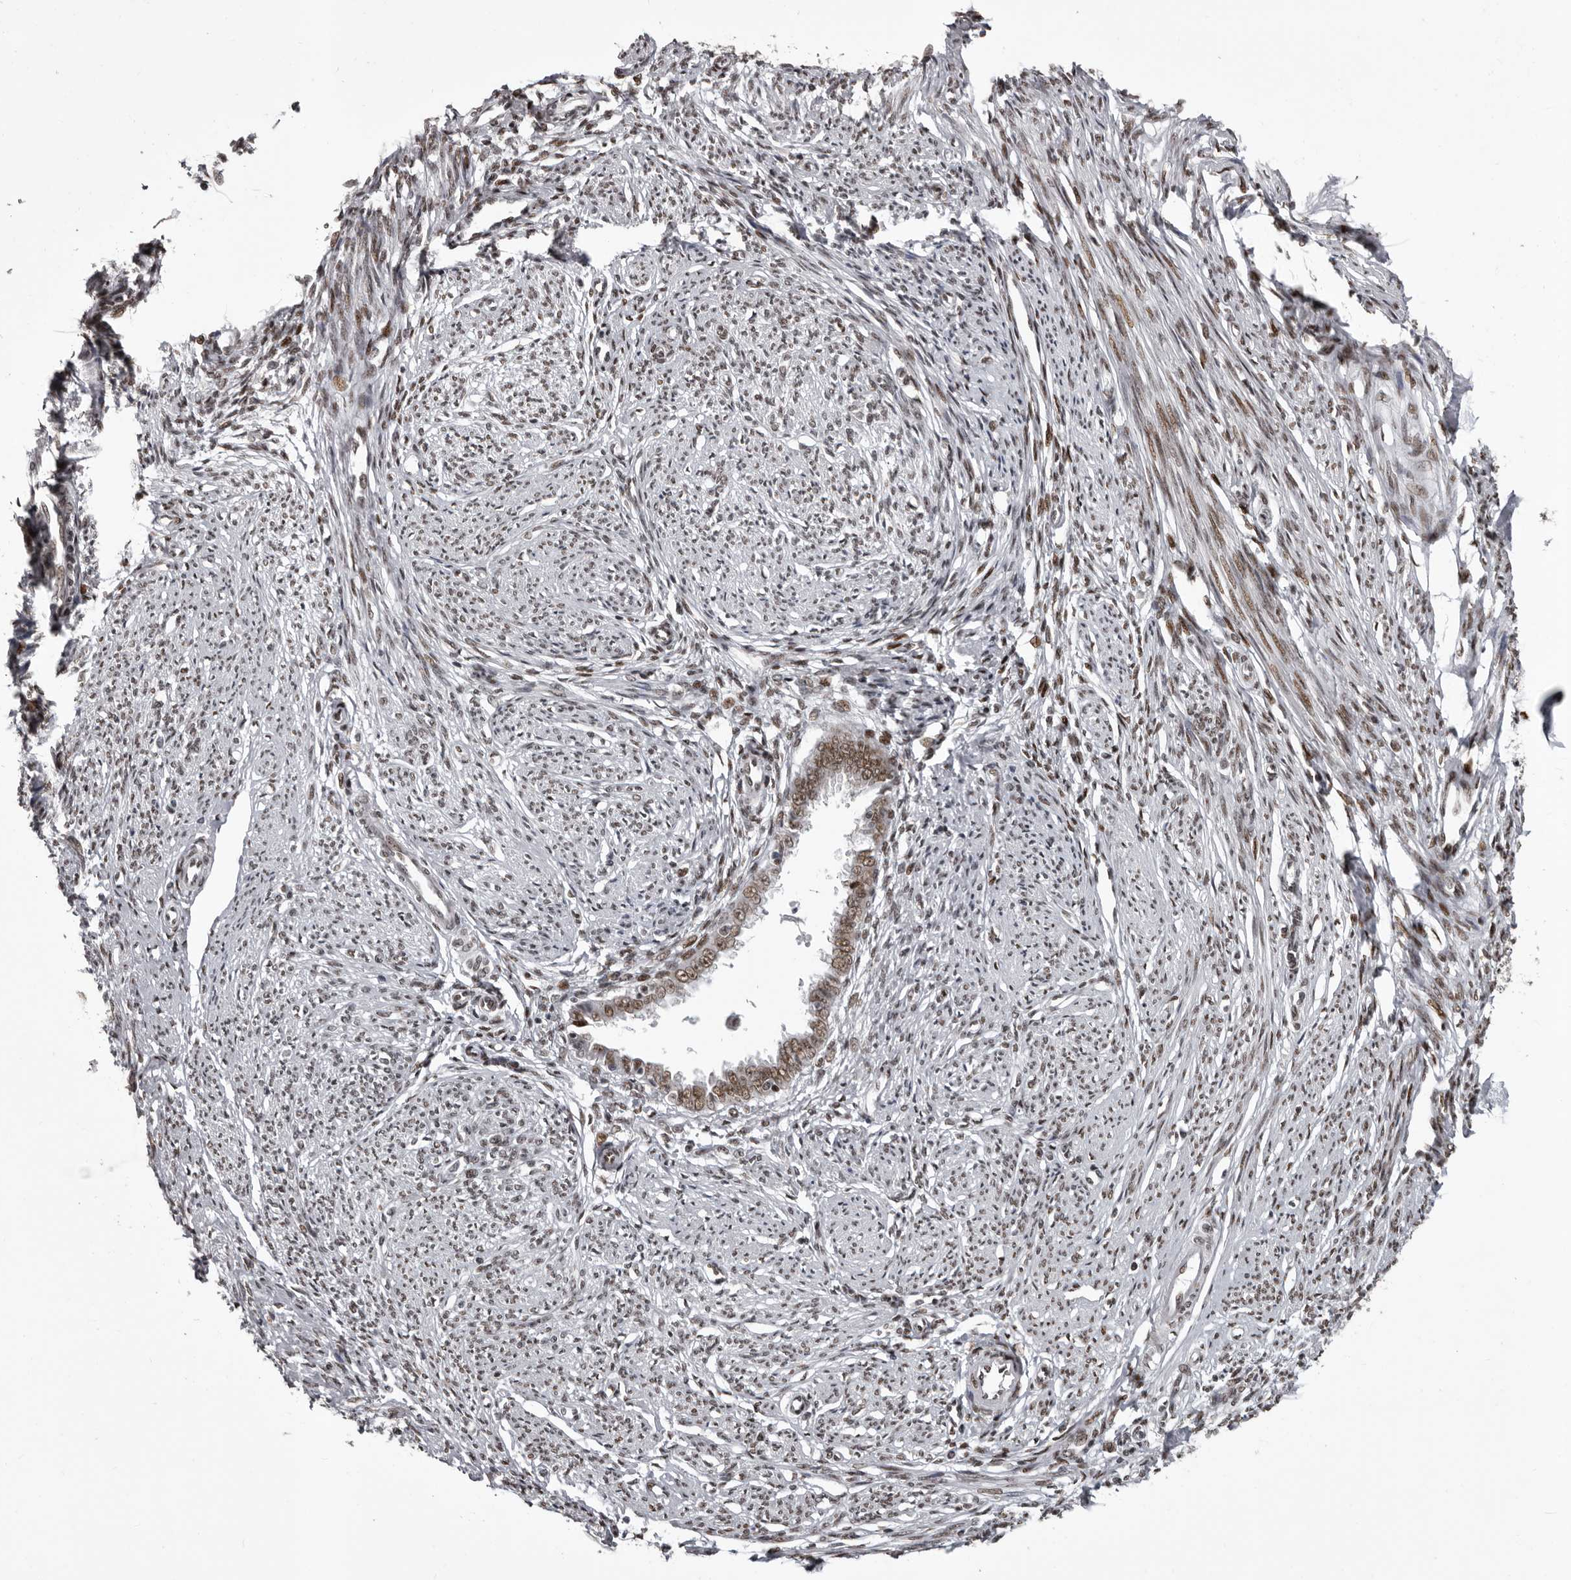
{"staining": {"intensity": "strong", "quantity": "25%-75%", "location": "nuclear"}, "tissue": "endometrium", "cell_type": "Cells in endometrial stroma", "image_type": "normal", "snomed": [{"axis": "morphology", "description": "Normal tissue, NOS"}, {"axis": "topography", "description": "Endometrium"}], "caption": "Brown immunohistochemical staining in normal endometrium exhibits strong nuclear expression in about 25%-75% of cells in endometrial stroma.", "gene": "NUMA1", "patient": {"sex": "female", "age": 56}}